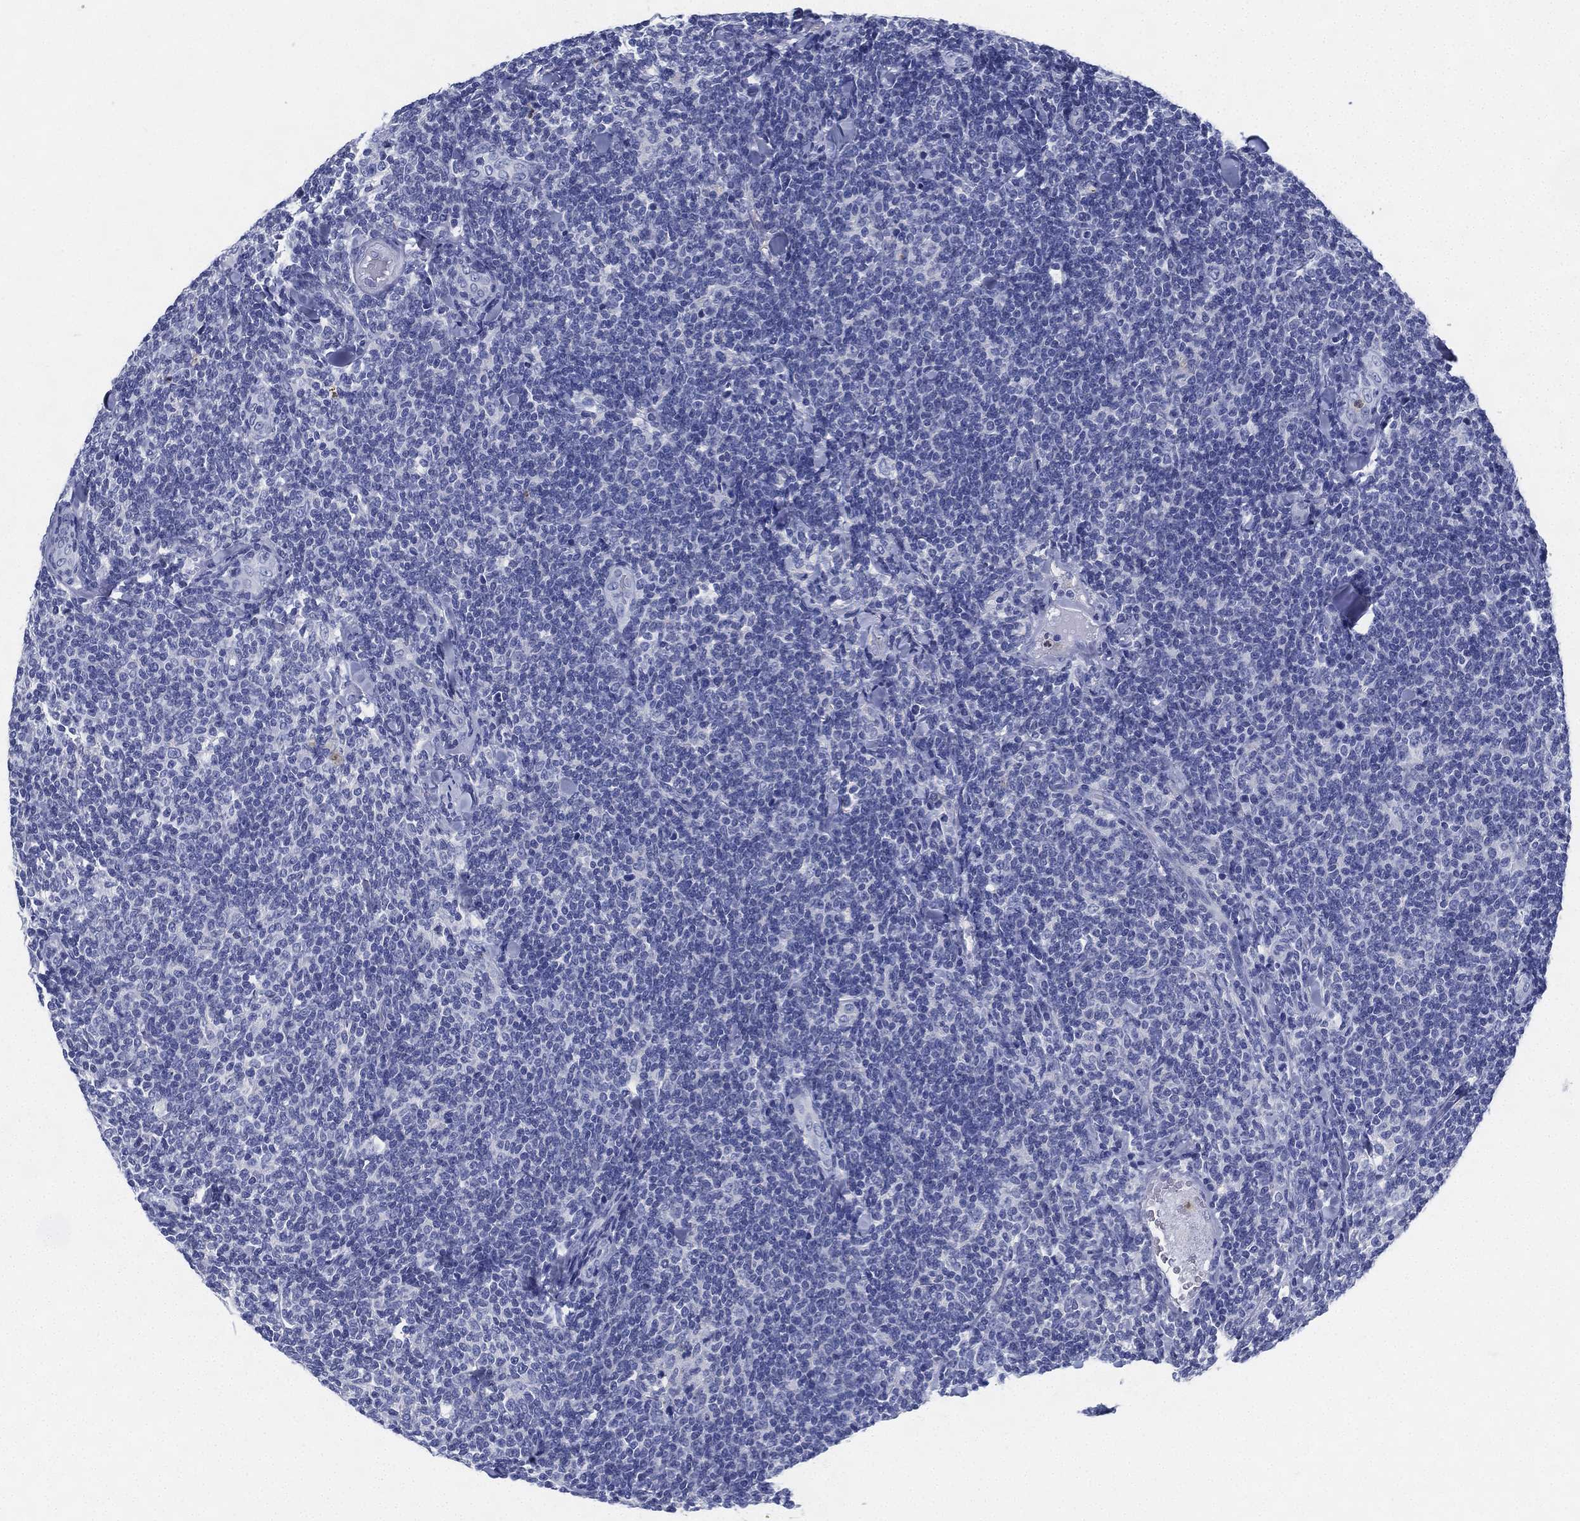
{"staining": {"intensity": "negative", "quantity": "none", "location": "none"}, "tissue": "lymphoma", "cell_type": "Tumor cells", "image_type": "cancer", "snomed": [{"axis": "morphology", "description": "Malignant lymphoma, non-Hodgkin's type, Low grade"}, {"axis": "topography", "description": "Lymph node"}], "caption": "This is an immunohistochemistry micrograph of lymphoma. There is no staining in tumor cells.", "gene": "DEFB121", "patient": {"sex": "female", "age": 56}}